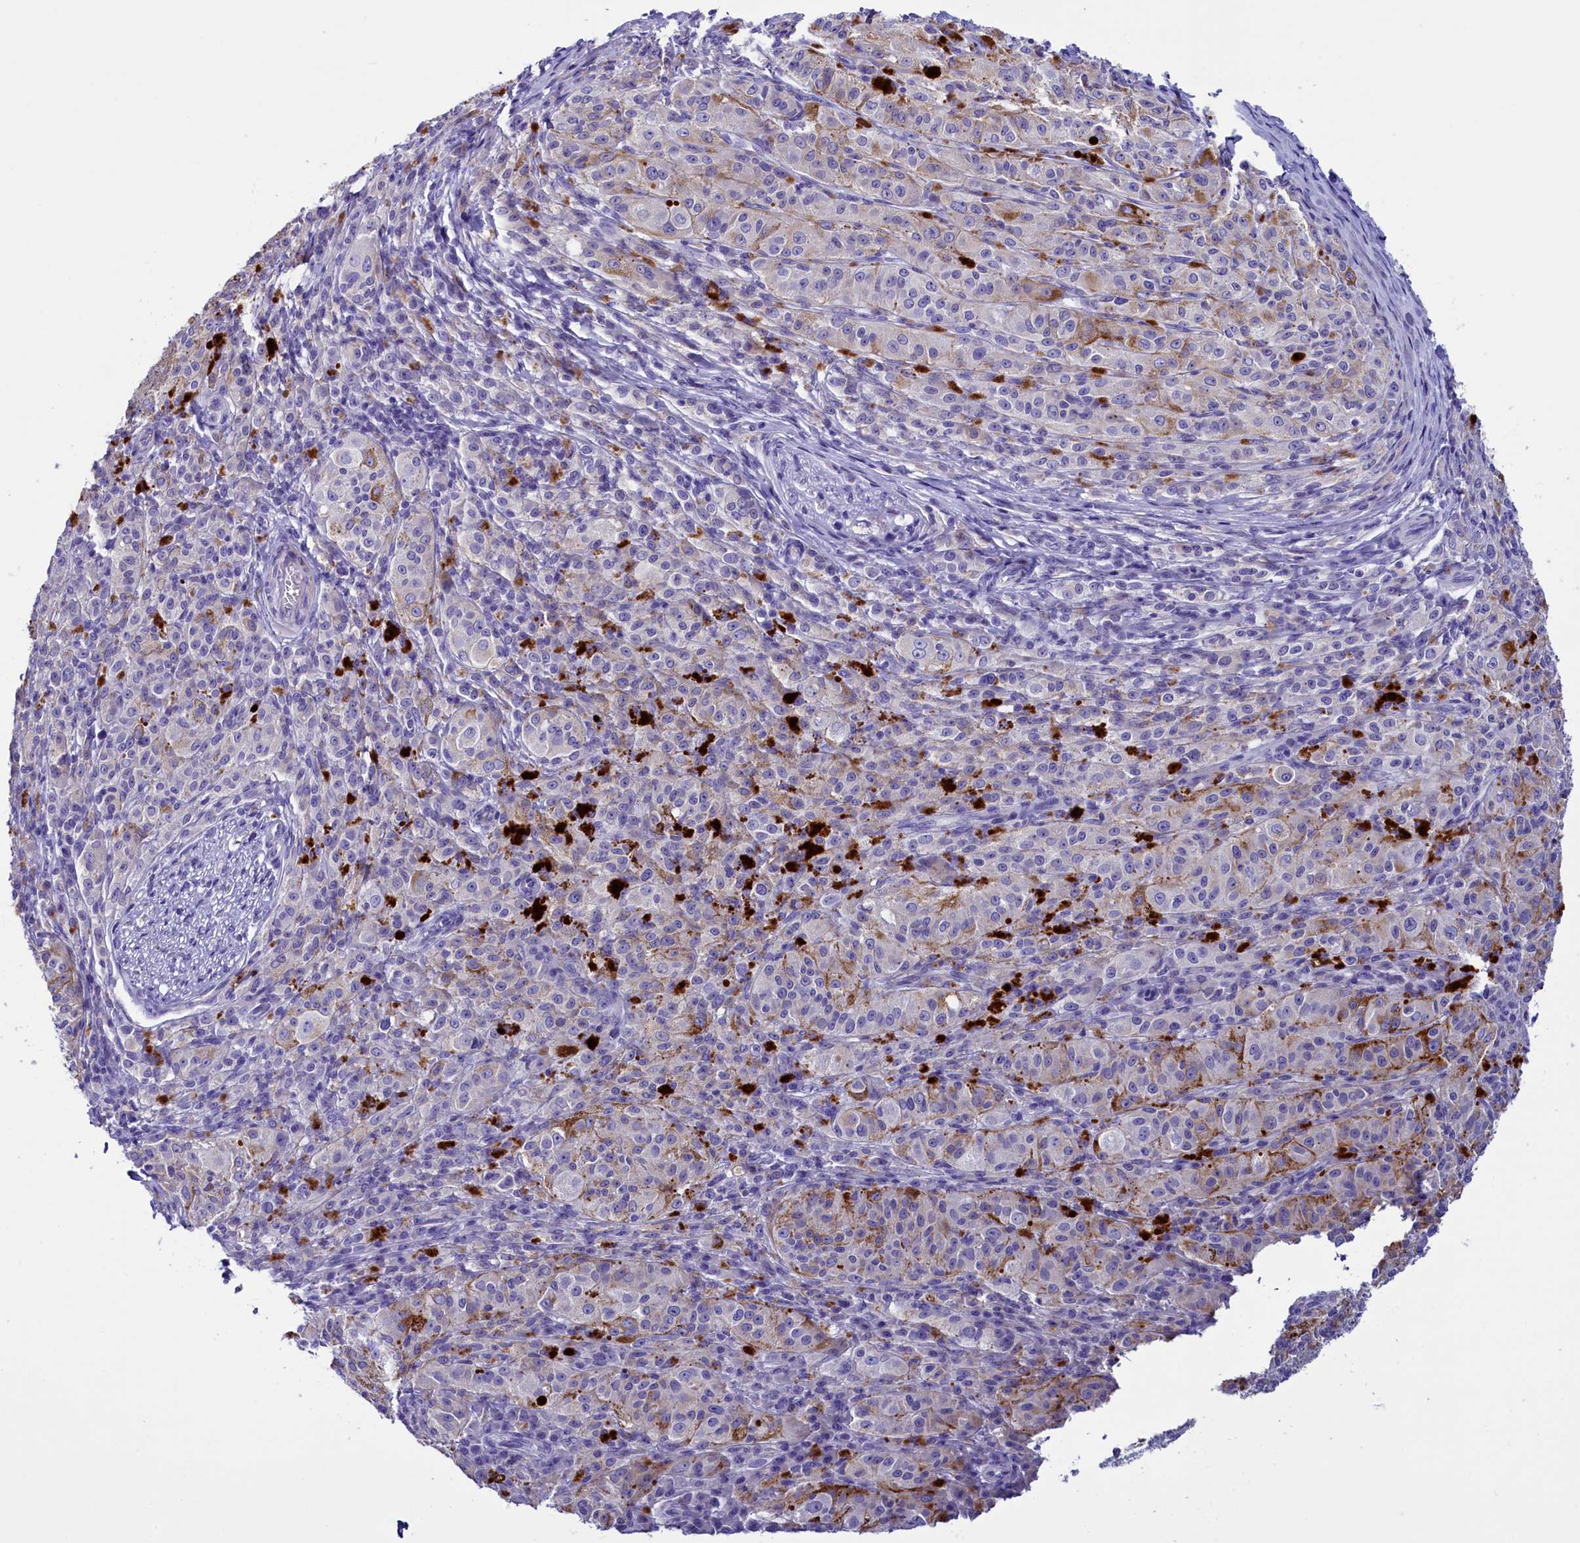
{"staining": {"intensity": "negative", "quantity": "none", "location": "none"}, "tissue": "melanoma", "cell_type": "Tumor cells", "image_type": "cancer", "snomed": [{"axis": "morphology", "description": "Malignant melanoma, NOS"}, {"axis": "topography", "description": "Skin"}], "caption": "High power microscopy image of an immunohistochemistry (IHC) micrograph of melanoma, revealing no significant staining in tumor cells.", "gene": "RTTN", "patient": {"sex": "female", "age": 52}}